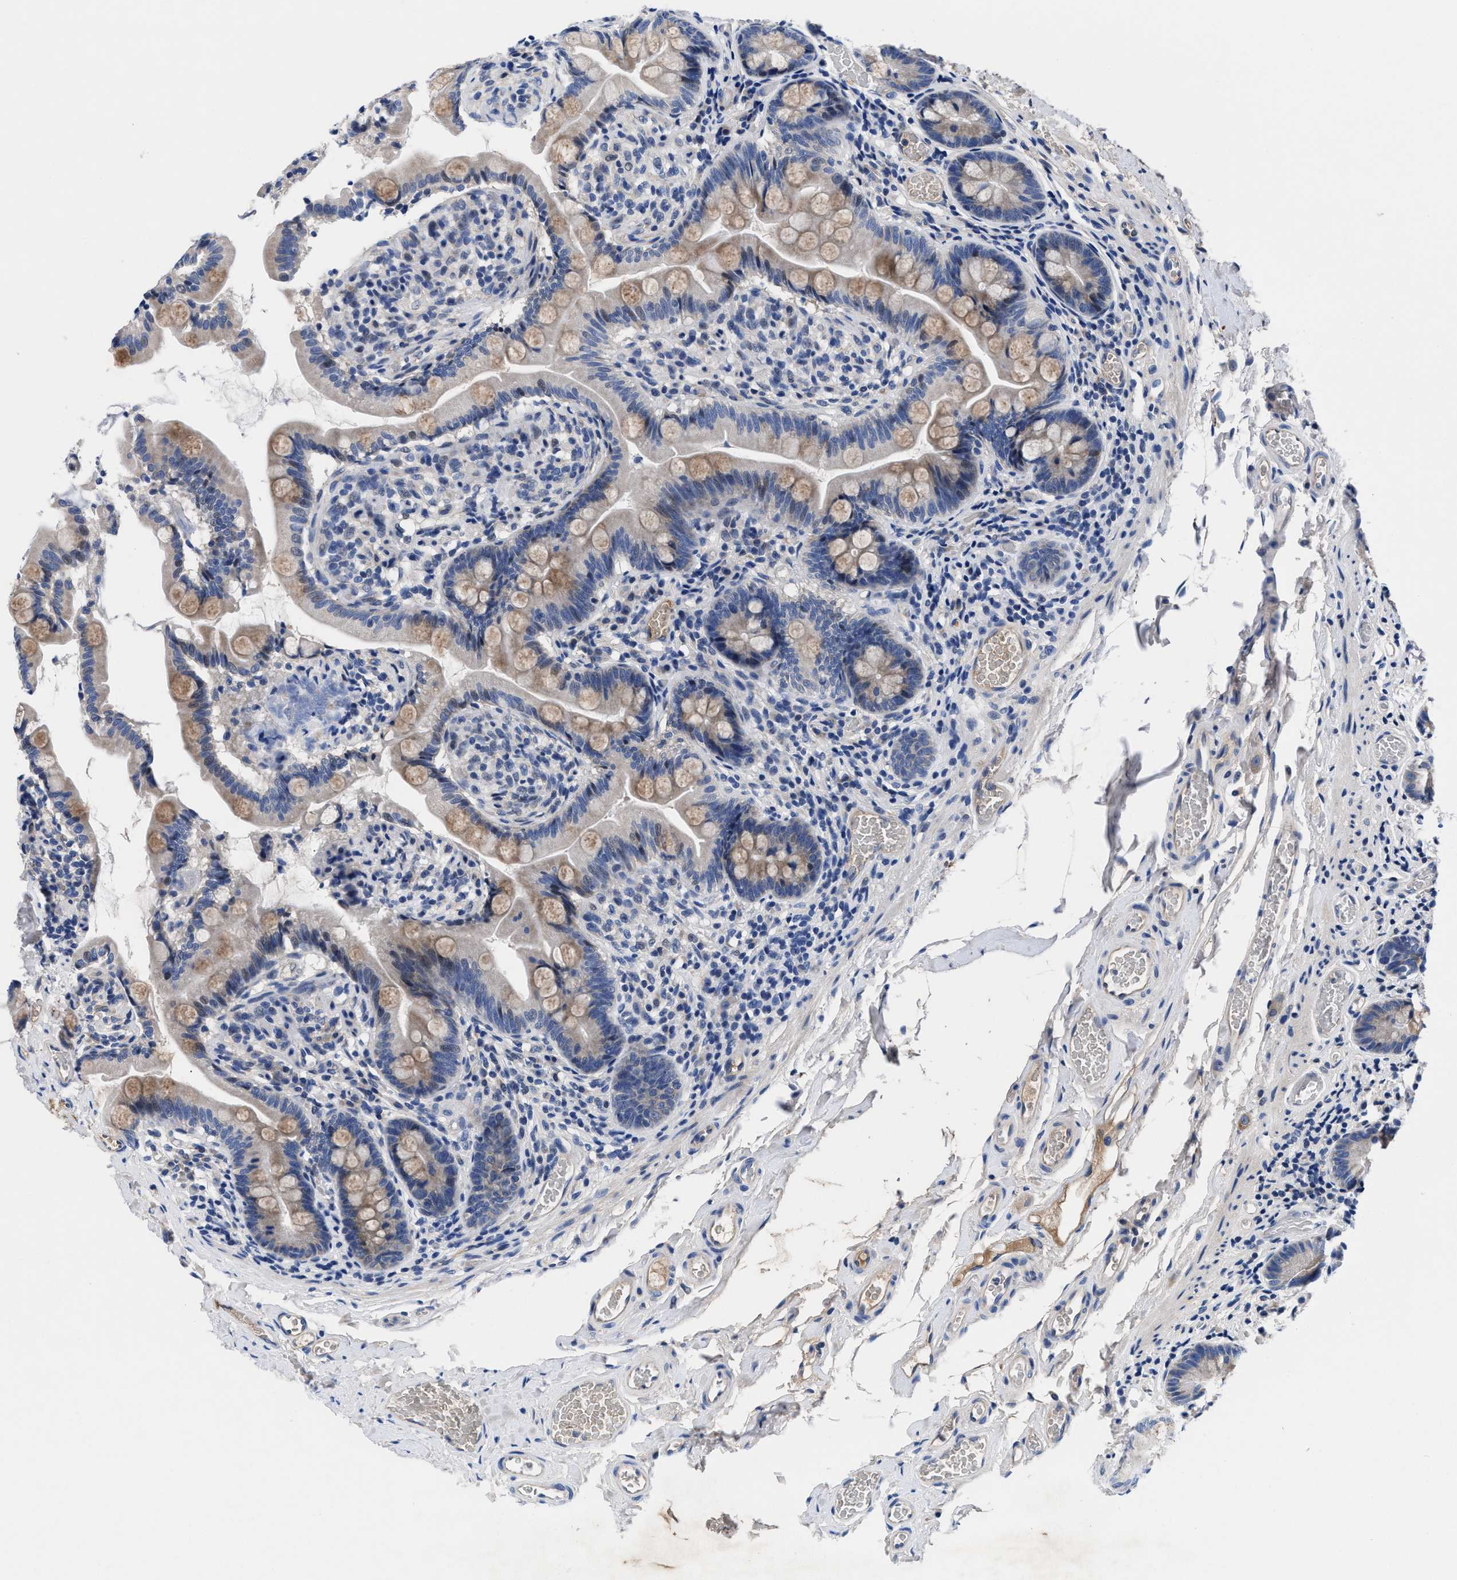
{"staining": {"intensity": "weak", "quantity": "25%-75%", "location": "cytoplasmic/membranous"}, "tissue": "small intestine", "cell_type": "Glandular cells", "image_type": "normal", "snomed": [{"axis": "morphology", "description": "Normal tissue, NOS"}, {"axis": "topography", "description": "Small intestine"}], "caption": "Glandular cells display low levels of weak cytoplasmic/membranous positivity in about 25%-75% of cells in benign human small intestine.", "gene": "DHRS13", "patient": {"sex": "female", "age": 56}}